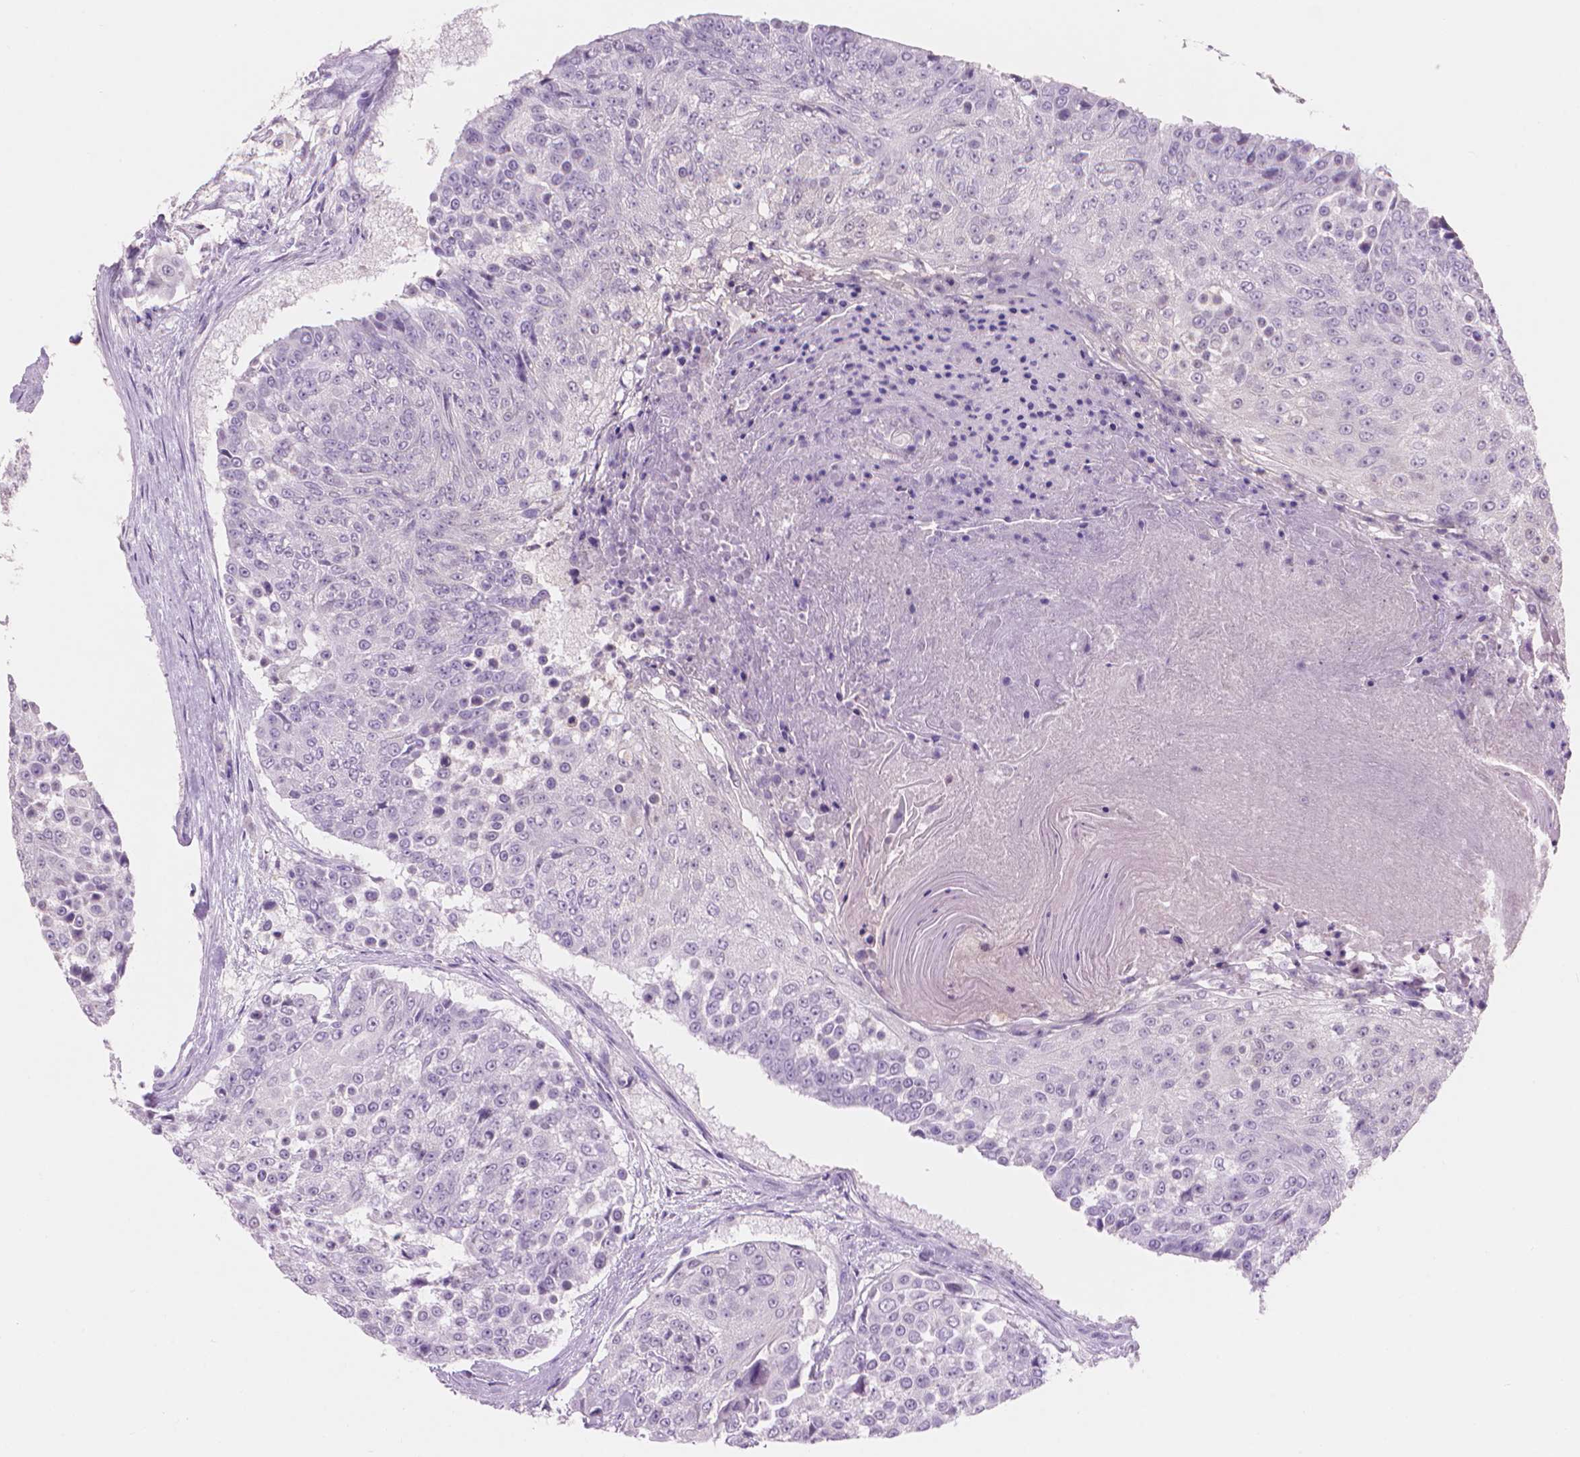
{"staining": {"intensity": "negative", "quantity": "none", "location": "none"}, "tissue": "urothelial cancer", "cell_type": "Tumor cells", "image_type": "cancer", "snomed": [{"axis": "morphology", "description": "Urothelial carcinoma, High grade"}, {"axis": "topography", "description": "Urinary bladder"}], "caption": "Protein analysis of urothelial cancer exhibits no significant positivity in tumor cells.", "gene": "ENO2", "patient": {"sex": "female", "age": 63}}